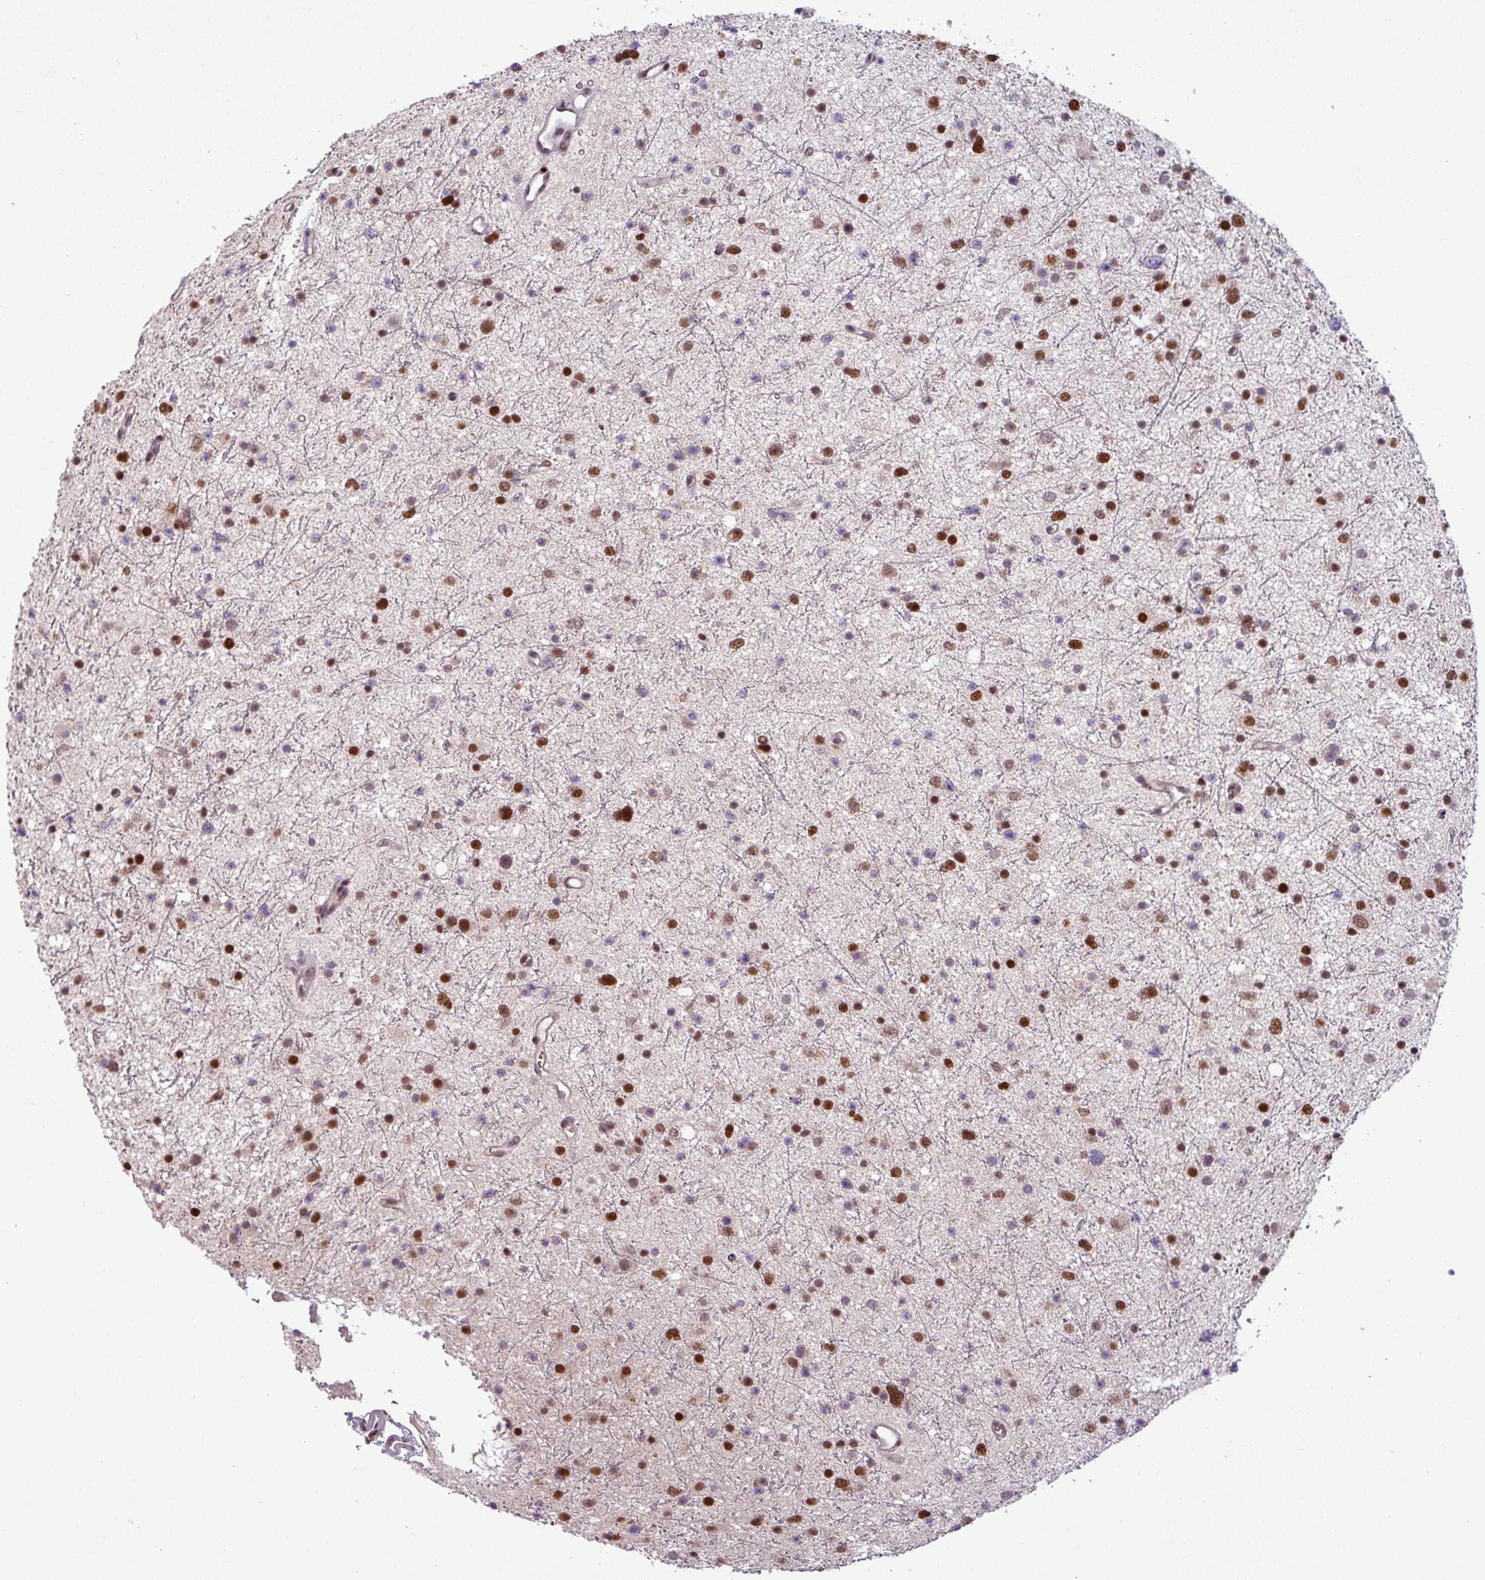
{"staining": {"intensity": "strong", "quantity": "25%-75%", "location": "nuclear"}, "tissue": "glioma", "cell_type": "Tumor cells", "image_type": "cancer", "snomed": [{"axis": "morphology", "description": "Glioma, malignant, Low grade"}, {"axis": "topography", "description": "Cerebral cortex"}], "caption": "Immunohistochemistry (DAB) staining of glioma demonstrates strong nuclear protein staining in about 25%-75% of tumor cells.", "gene": "IRF2BPL", "patient": {"sex": "female", "age": 39}}